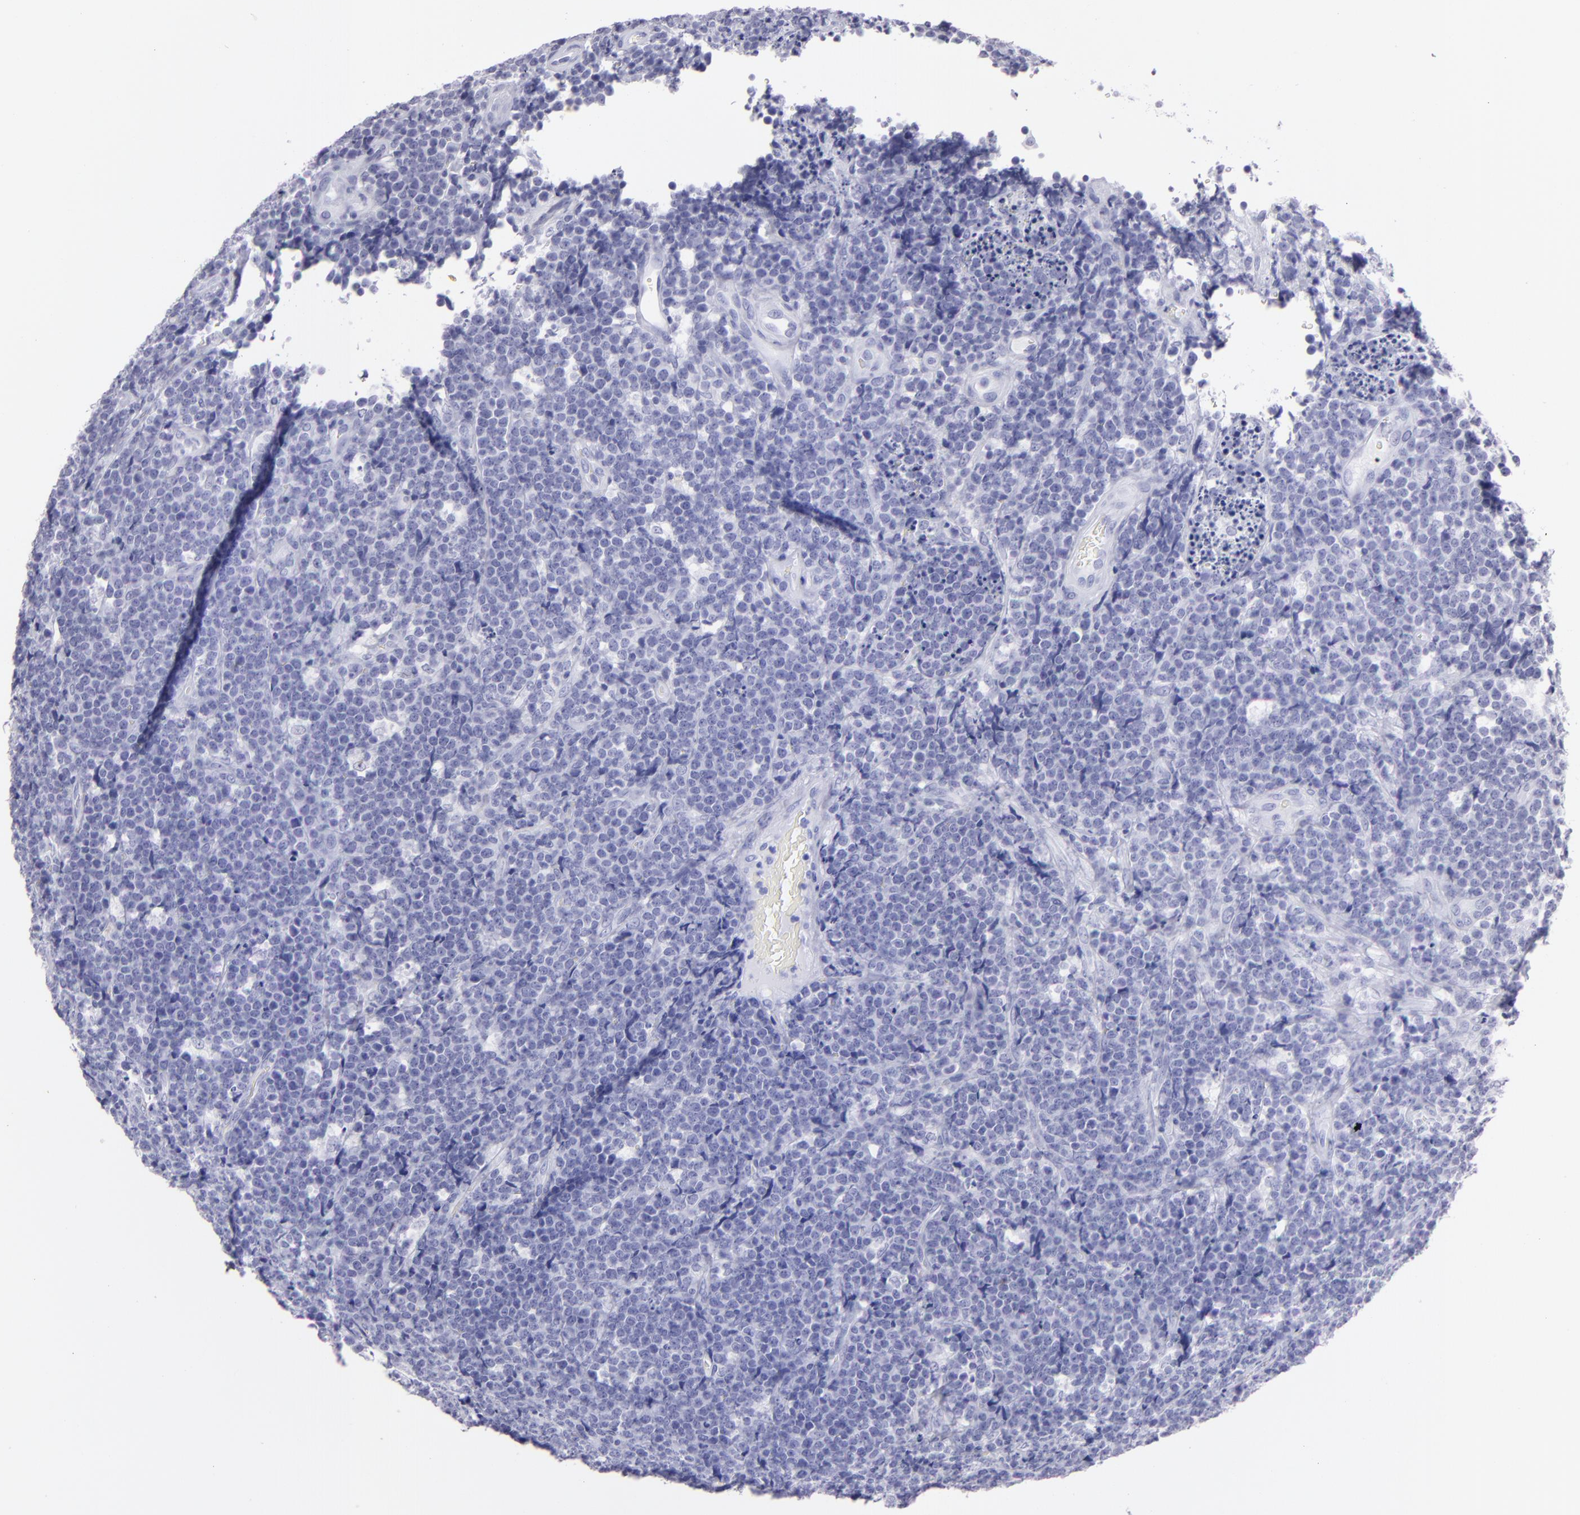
{"staining": {"intensity": "negative", "quantity": "none", "location": "none"}, "tissue": "lymphoma", "cell_type": "Tumor cells", "image_type": "cancer", "snomed": [{"axis": "morphology", "description": "Malignant lymphoma, non-Hodgkin's type, High grade"}, {"axis": "topography", "description": "Small intestine"}, {"axis": "topography", "description": "Colon"}], "caption": "Immunohistochemical staining of human malignant lymphoma, non-Hodgkin's type (high-grade) exhibits no significant positivity in tumor cells.", "gene": "FLG", "patient": {"sex": "male", "age": 8}}